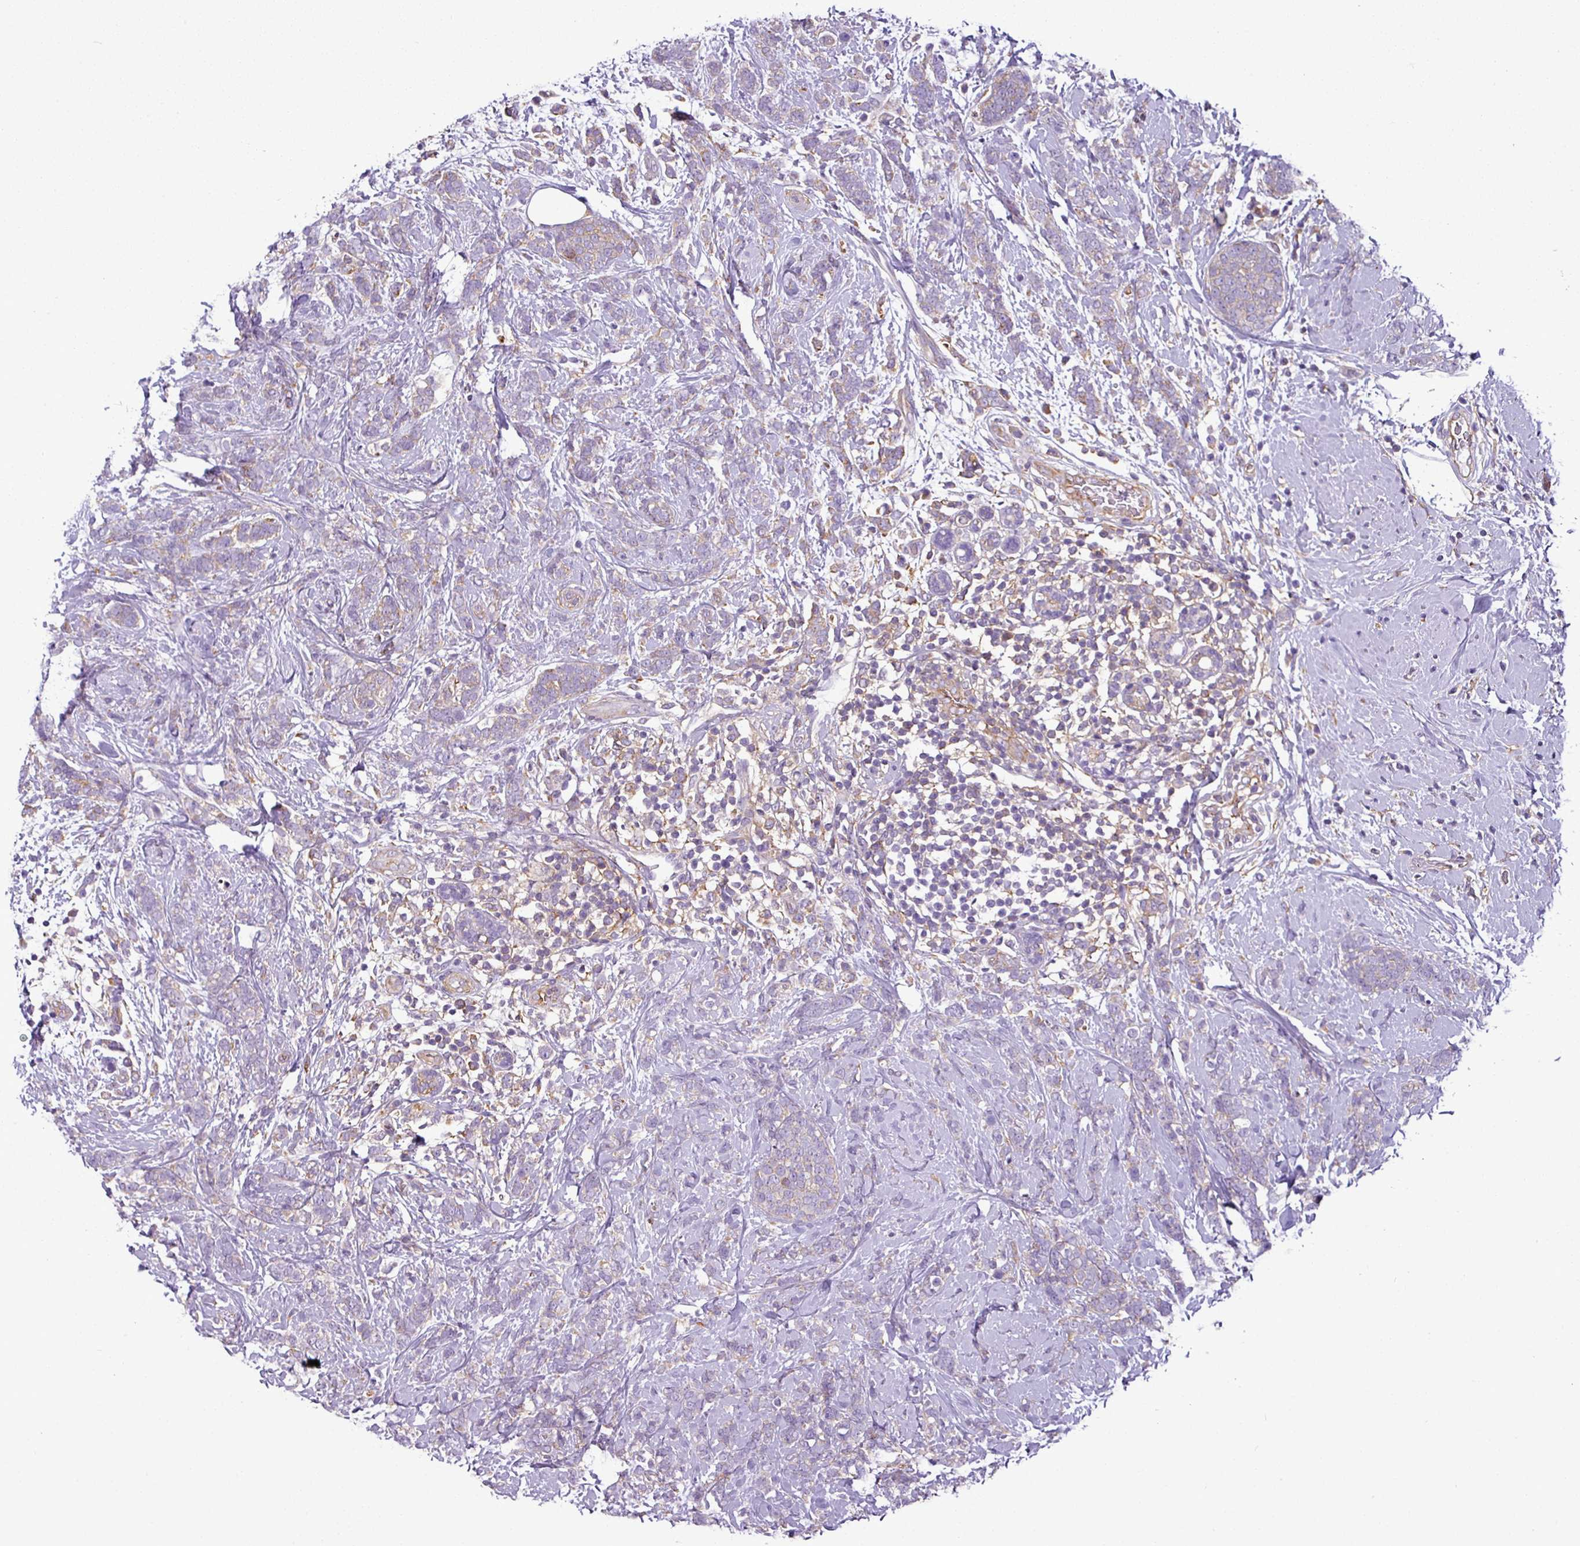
{"staining": {"intensity": "weak", "quantity": "<25%", "location": "cytoplasmic/membranous"}, "tissue": "breast cancer", "cell_type": "Tumor cells", "image_type": "cancer", "snomed": [{"axis": "morphology", "description": "Lobular carcinoma"}, {"axis": "topography", "description": "Breast"}], "caption": "Tumor cells are negative for brown protein staining in lobular carcinoma (breast). (Brightfield microscopy of DAB (3,3'-diaminobenzidine) immunohistochemistry (IHC) at high magnification).", "gene": "XNDC1N", "patient": {"sex": "female", "age": 58}}